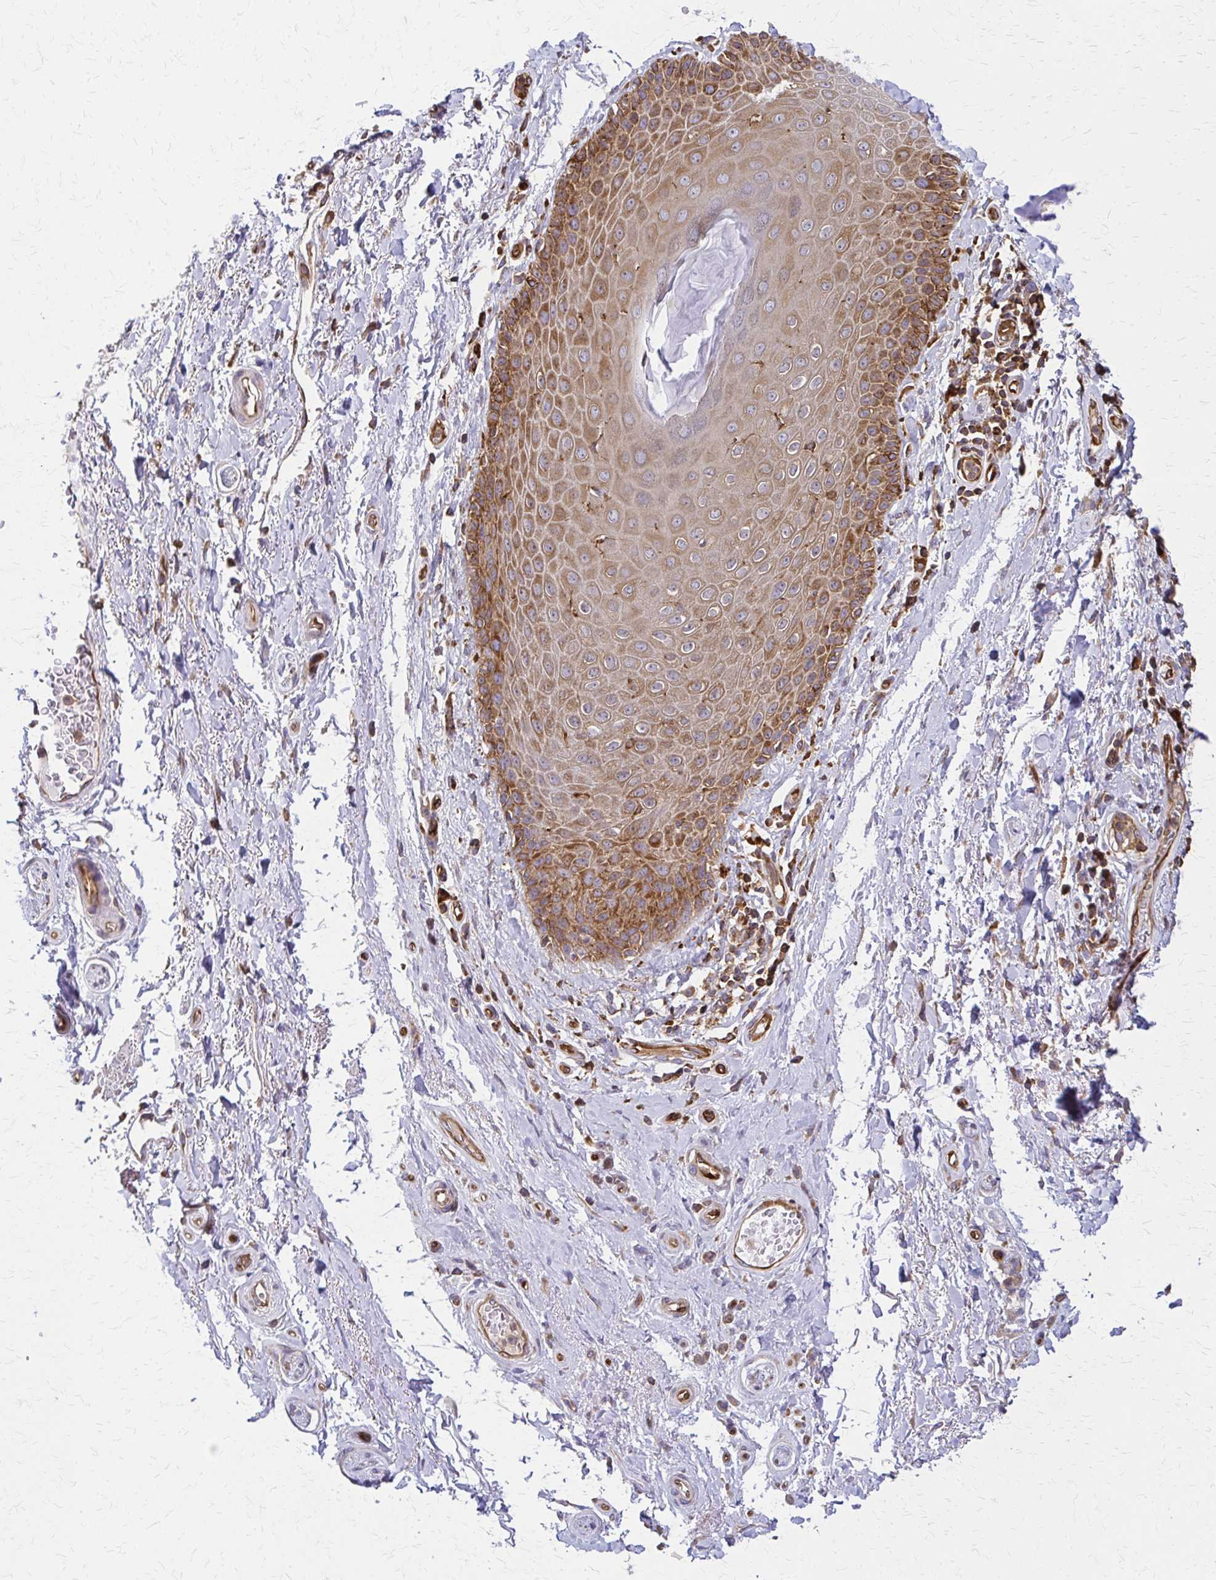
{"staining": {"intensity": "negative", "quantity": "none", "location": "none"}, "tissue": "adipose tissue", "cell_type": "Adipocytes", "image_type": "normal", "snomed": [{"axis": "morphology", "description": "Normal tissue, NOS"}, {"axis": "topography", "description": "Peripheral nerve tissue"}], "caption": "Immunohistochemical staining of benign adipose tissue displays no significant staining in adipocytes. (DAB (3,3'-diaminobenzidine) immunohistochemistry with hematoxylin counter stain).", "gene": "WASF2", "patient": {"sex": "male", "age": 51}}